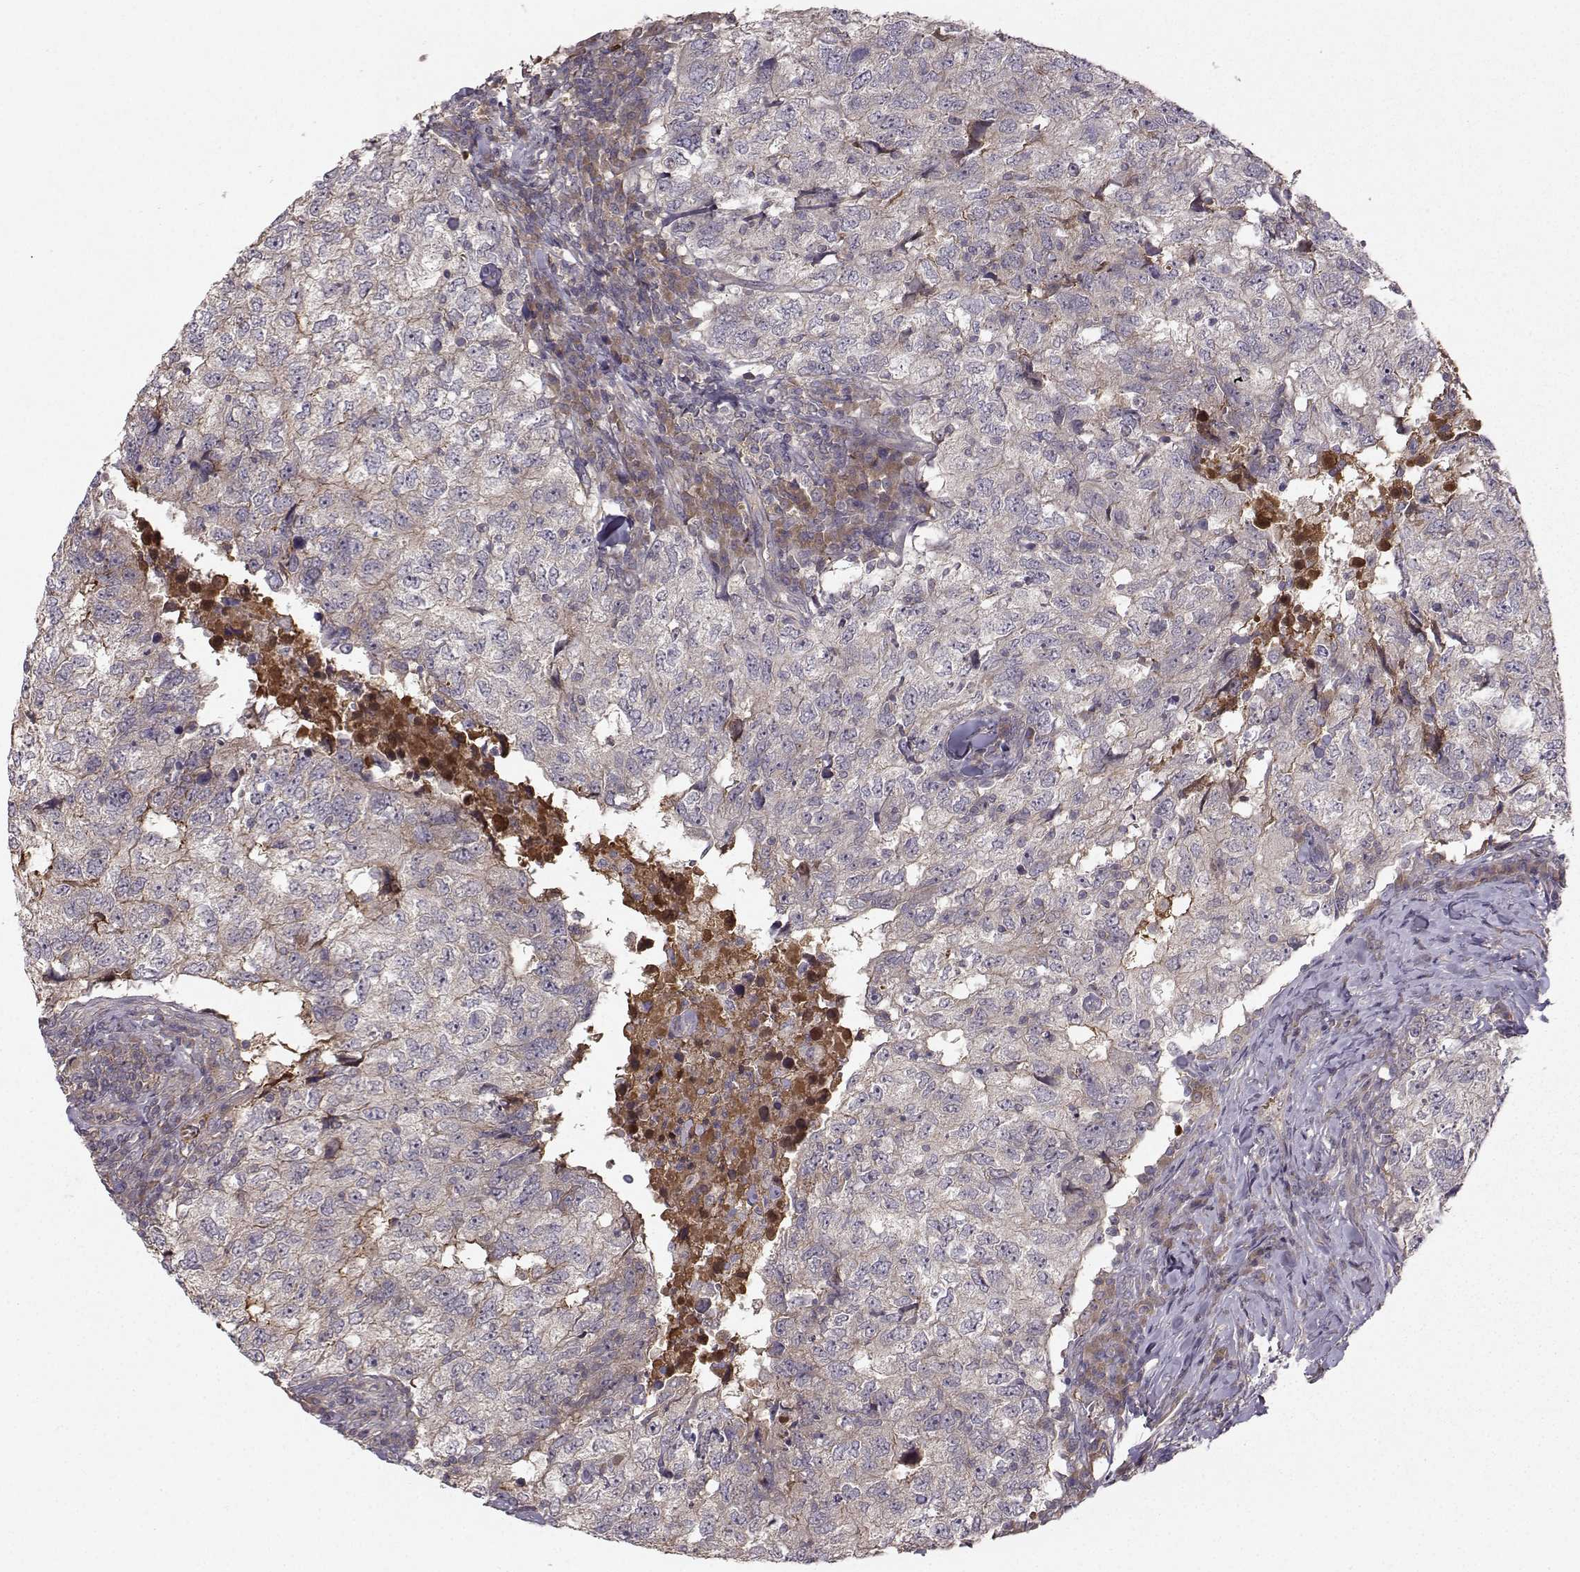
{"staining": {"intensity": "negative", "quantity": "none", "location": "none"}, "tissue": "breast cancer", "cell_type": "Tumor cells", "image_type": "cancer", "snomed": [{"axis": "morphology", "description": "Duct carcinoma"}, {"axis": "topography", "description": "Breast"}], "caption": "This is an immunohistochemistry (IHC) micrograph of breast cancer (infiltrating ductal carcinoma). There is no expression in tumor cells.", "gene": "WNT6", "patient": {"sex": "female", "age": 30}}